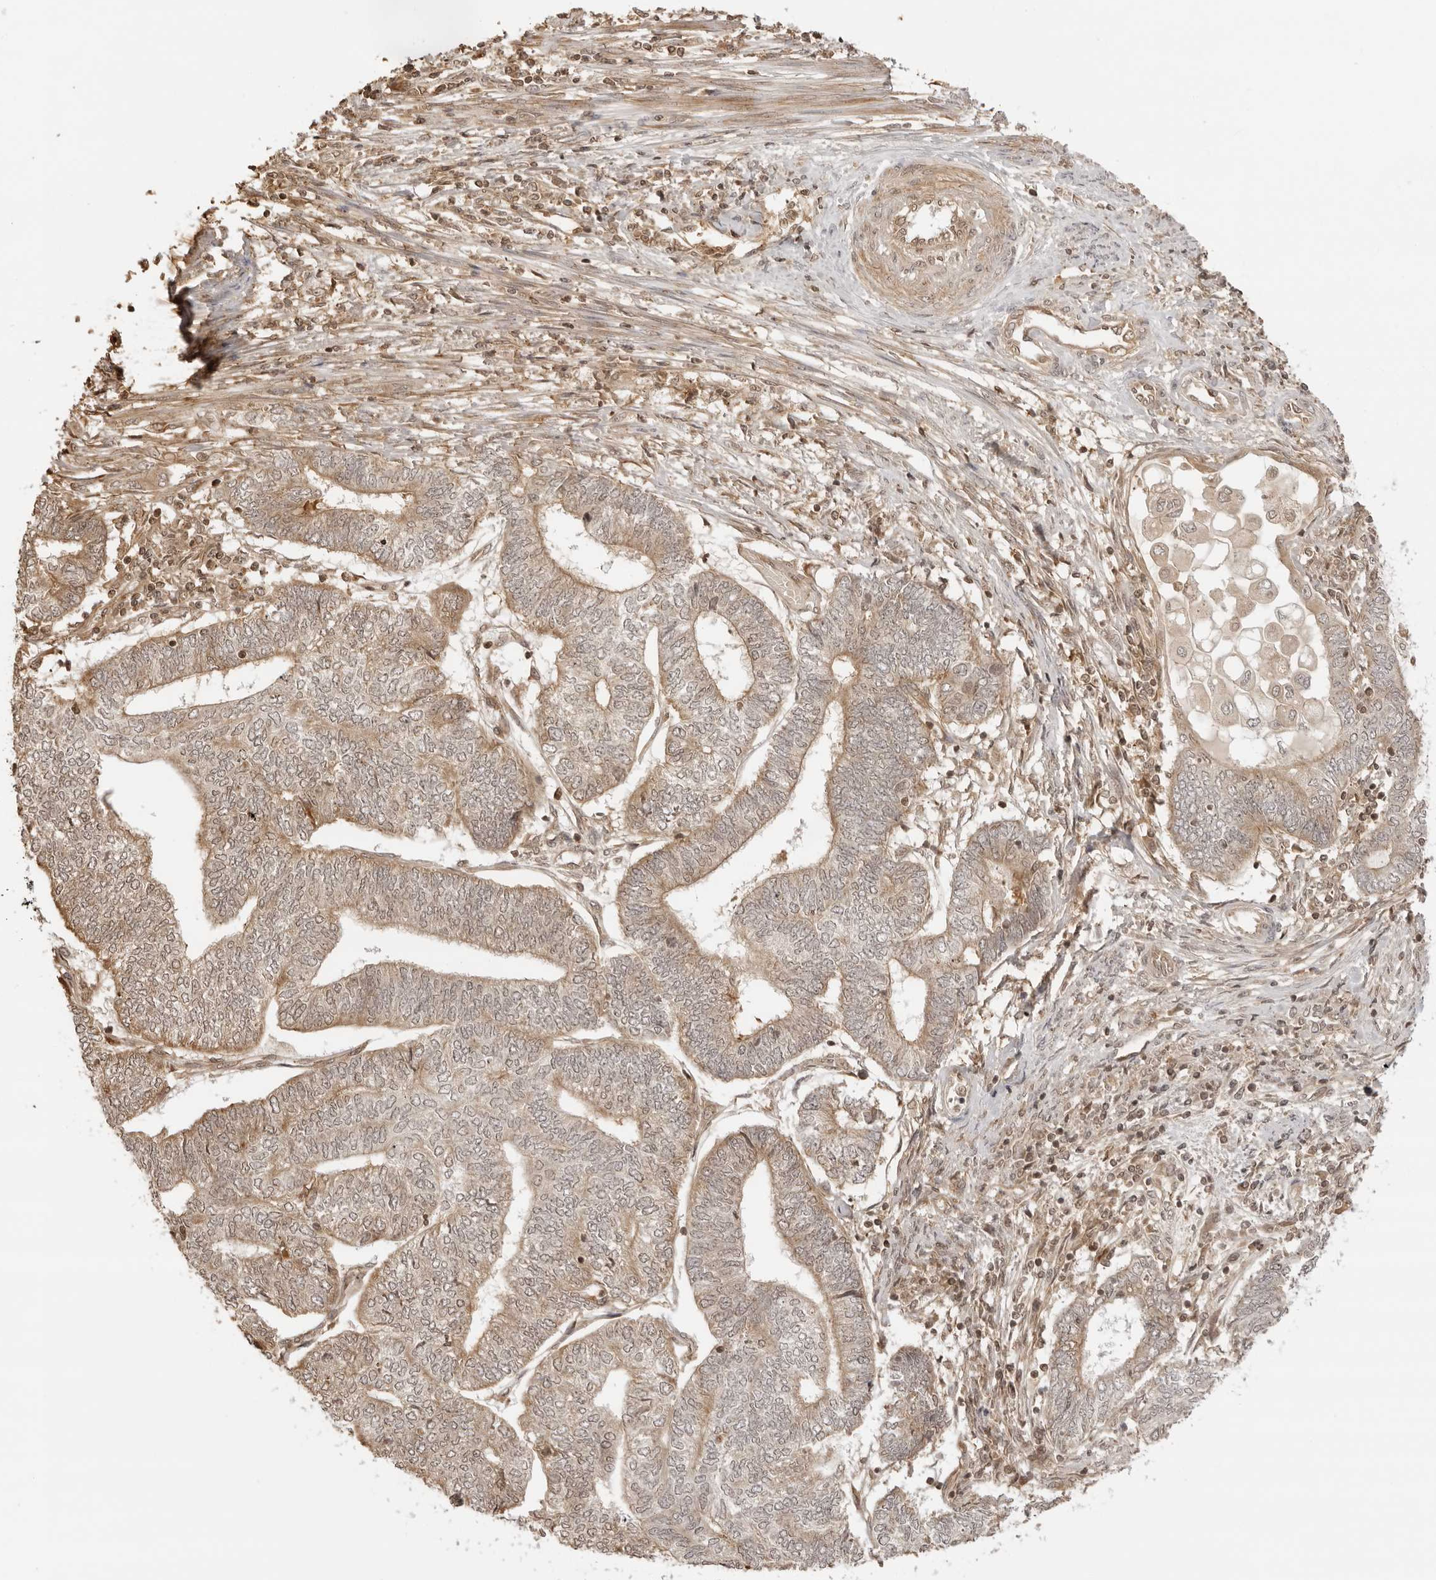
{"staining": {"intensity": "weak", "quantity": ">75%", "location": "cytoplasmic/membranous"}, "tissue": "endometrial cancer", "cell_type": "Tumor cells", "image_type": "cancer", "snomed": [{"axis": "morphology", "description": "Adenocarcinoma, NOS"}, {"axis": "topography", "description": "Uterus"}, {"axis": "topography", "description": "Endometrium"}], "caption": "Endometrial adenocarcinoma stained for a protein shows weak cytoplasmic/membranous positivity in tumor cells.", "gene": "IKBKE", "patient": {"sex": "female", "age": 70}}